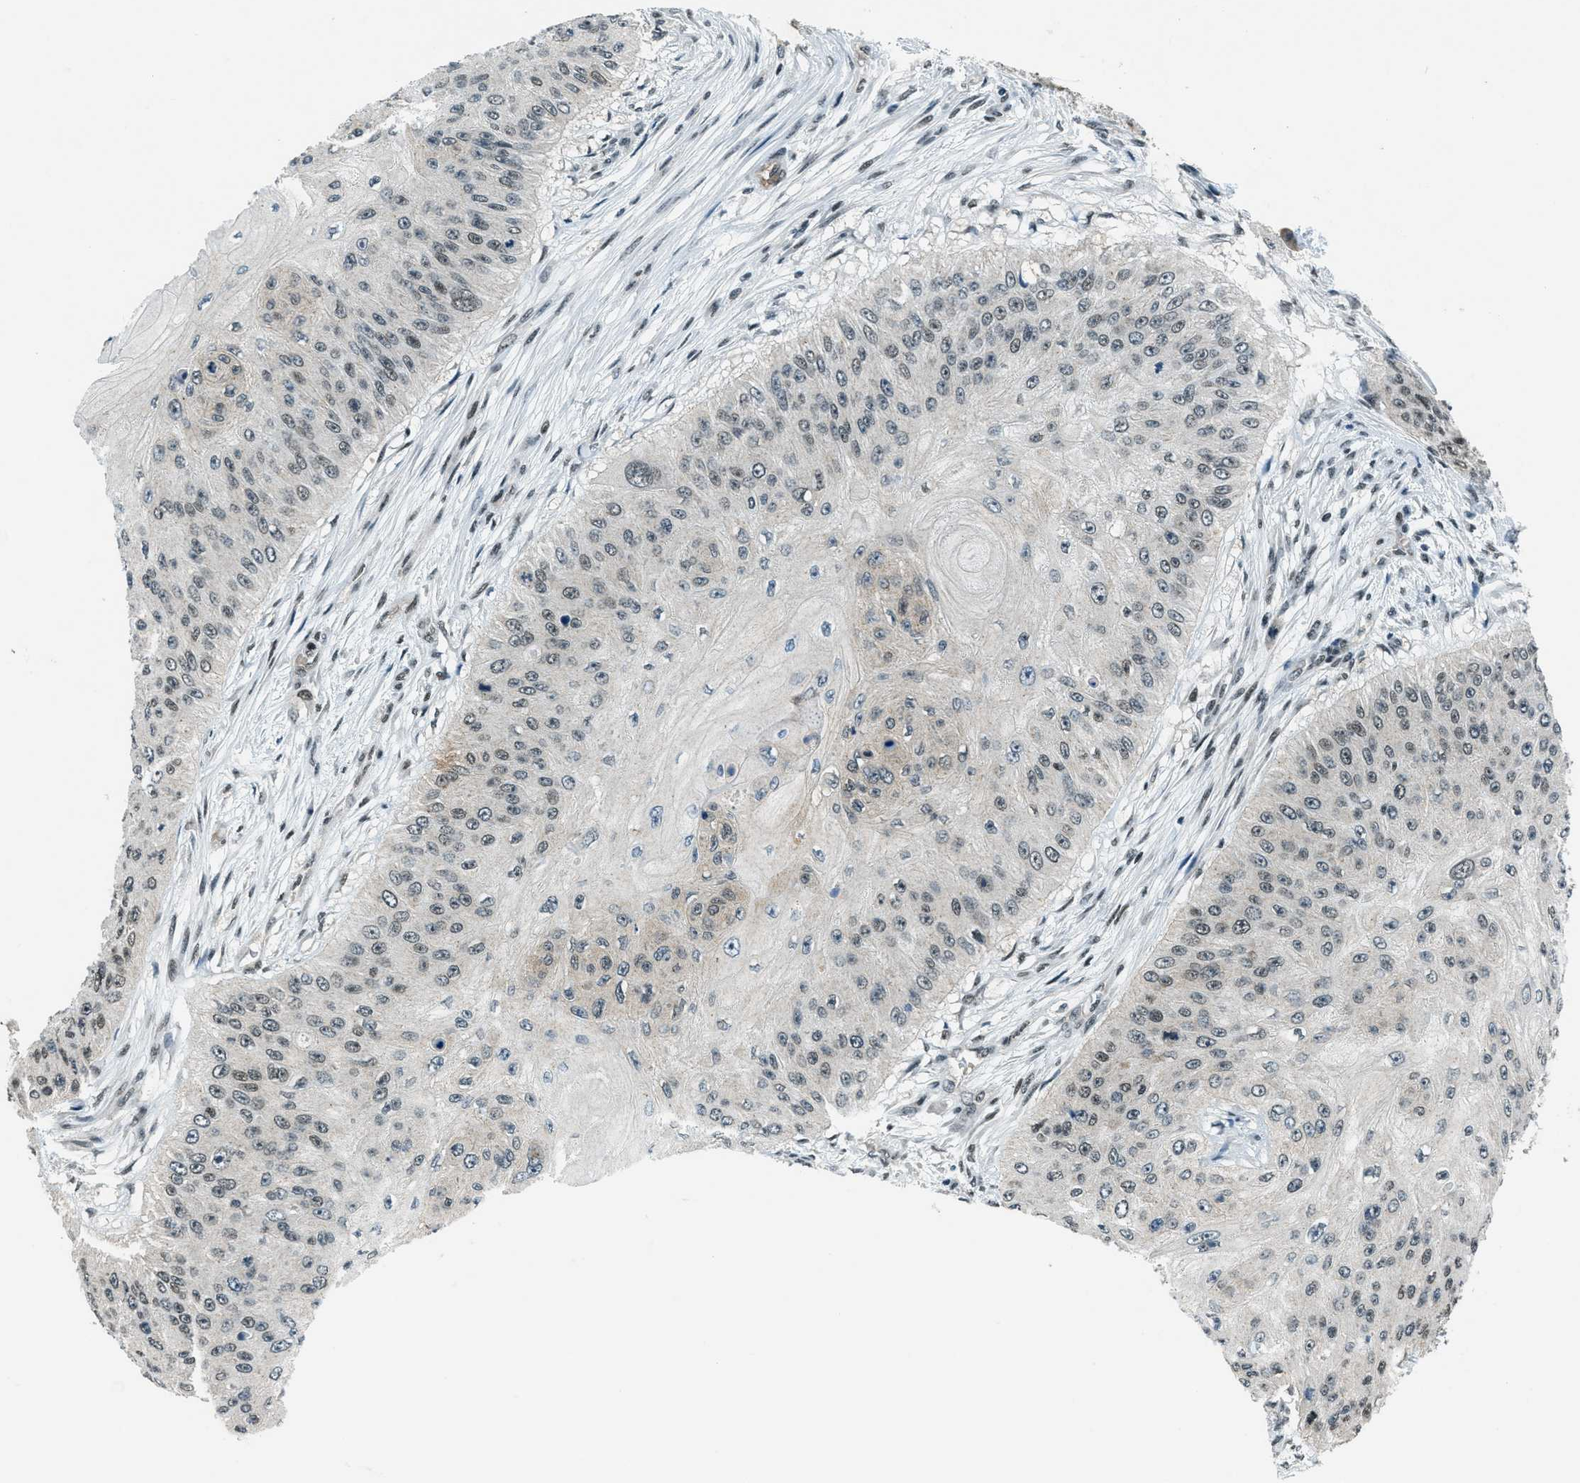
{"staining": {"intensity": "weak", "quantity": "<25%", "location": "nuclear"}, "tissue": "skin cancer", "cell_type": "Tumor cells", "image_type": "cancer", "snomed": [{"axis": "morphology", "description": "Squamous cell carcinoma, NOS"}, {"axis": "topography", "description": "Skin"}], "caption": "High power microscopy histopathology image of an IHC image of squamous cell carcinoma (skin), revealing no significant positivity in tumor cells.", "gene": "KLF6", "patient": {"sex": "female", "age": 80}}